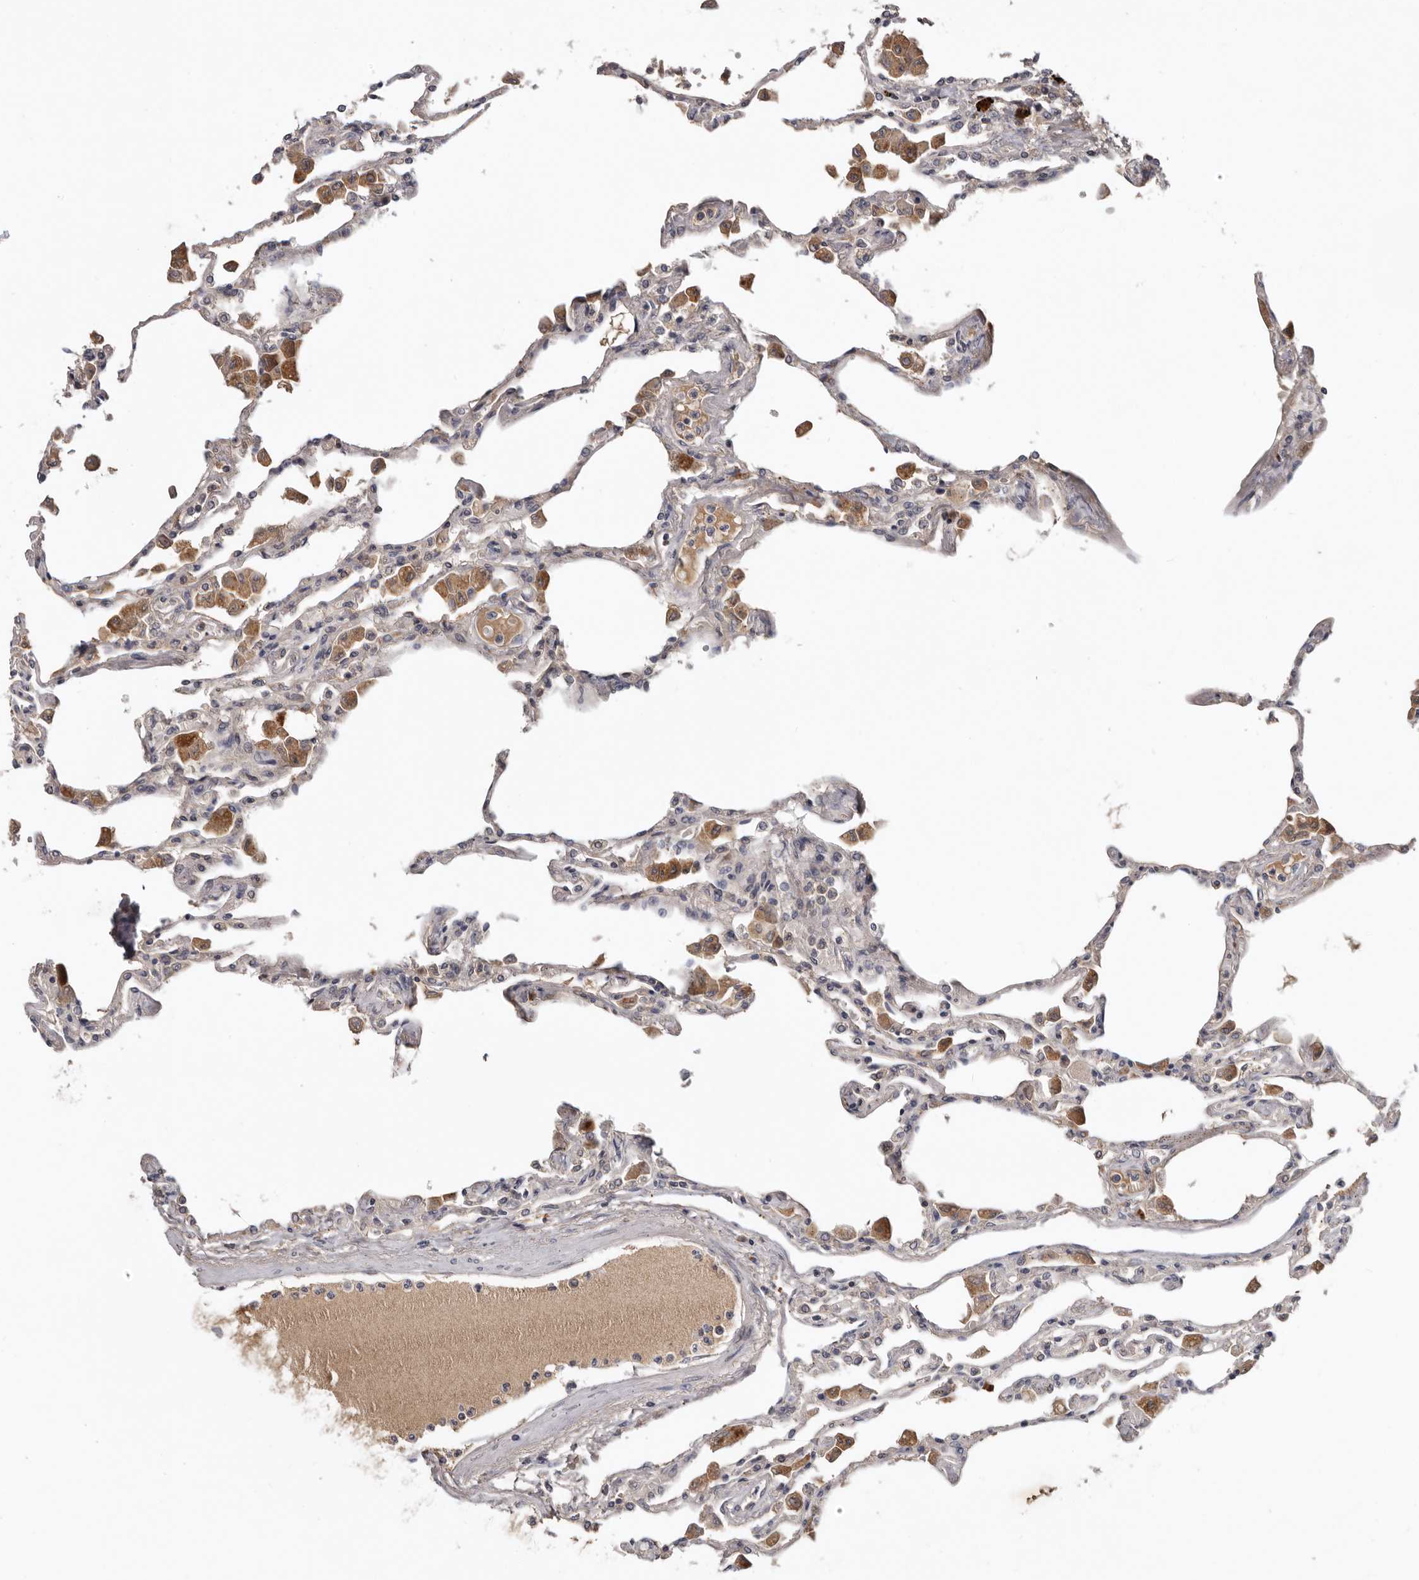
{"staining": {"intensity": "negative", "quantity": "none", "location": "none"}, "tissue": "lung", "cell_type": "Alveolar cells", "image_type": "normal", "snomed": [{"axis": "morphology", "description": "Normal tissue, NOS"}, {"axis": "topography", "description": "Bronchus"}, {"axis": "topography", "description": "Lung"}], "caption": "An immunohistochemistry (IHC) image of normal lung is shown. There is no staining in alveolar cells of lung. (DAB (3,3'-diaminobenzidine) immunohistochemistry (IHC) visualized using brightfield microscopy, high magnification).", "gene": "NMUR1", "patient": {"sex": "female", "age": 49}}